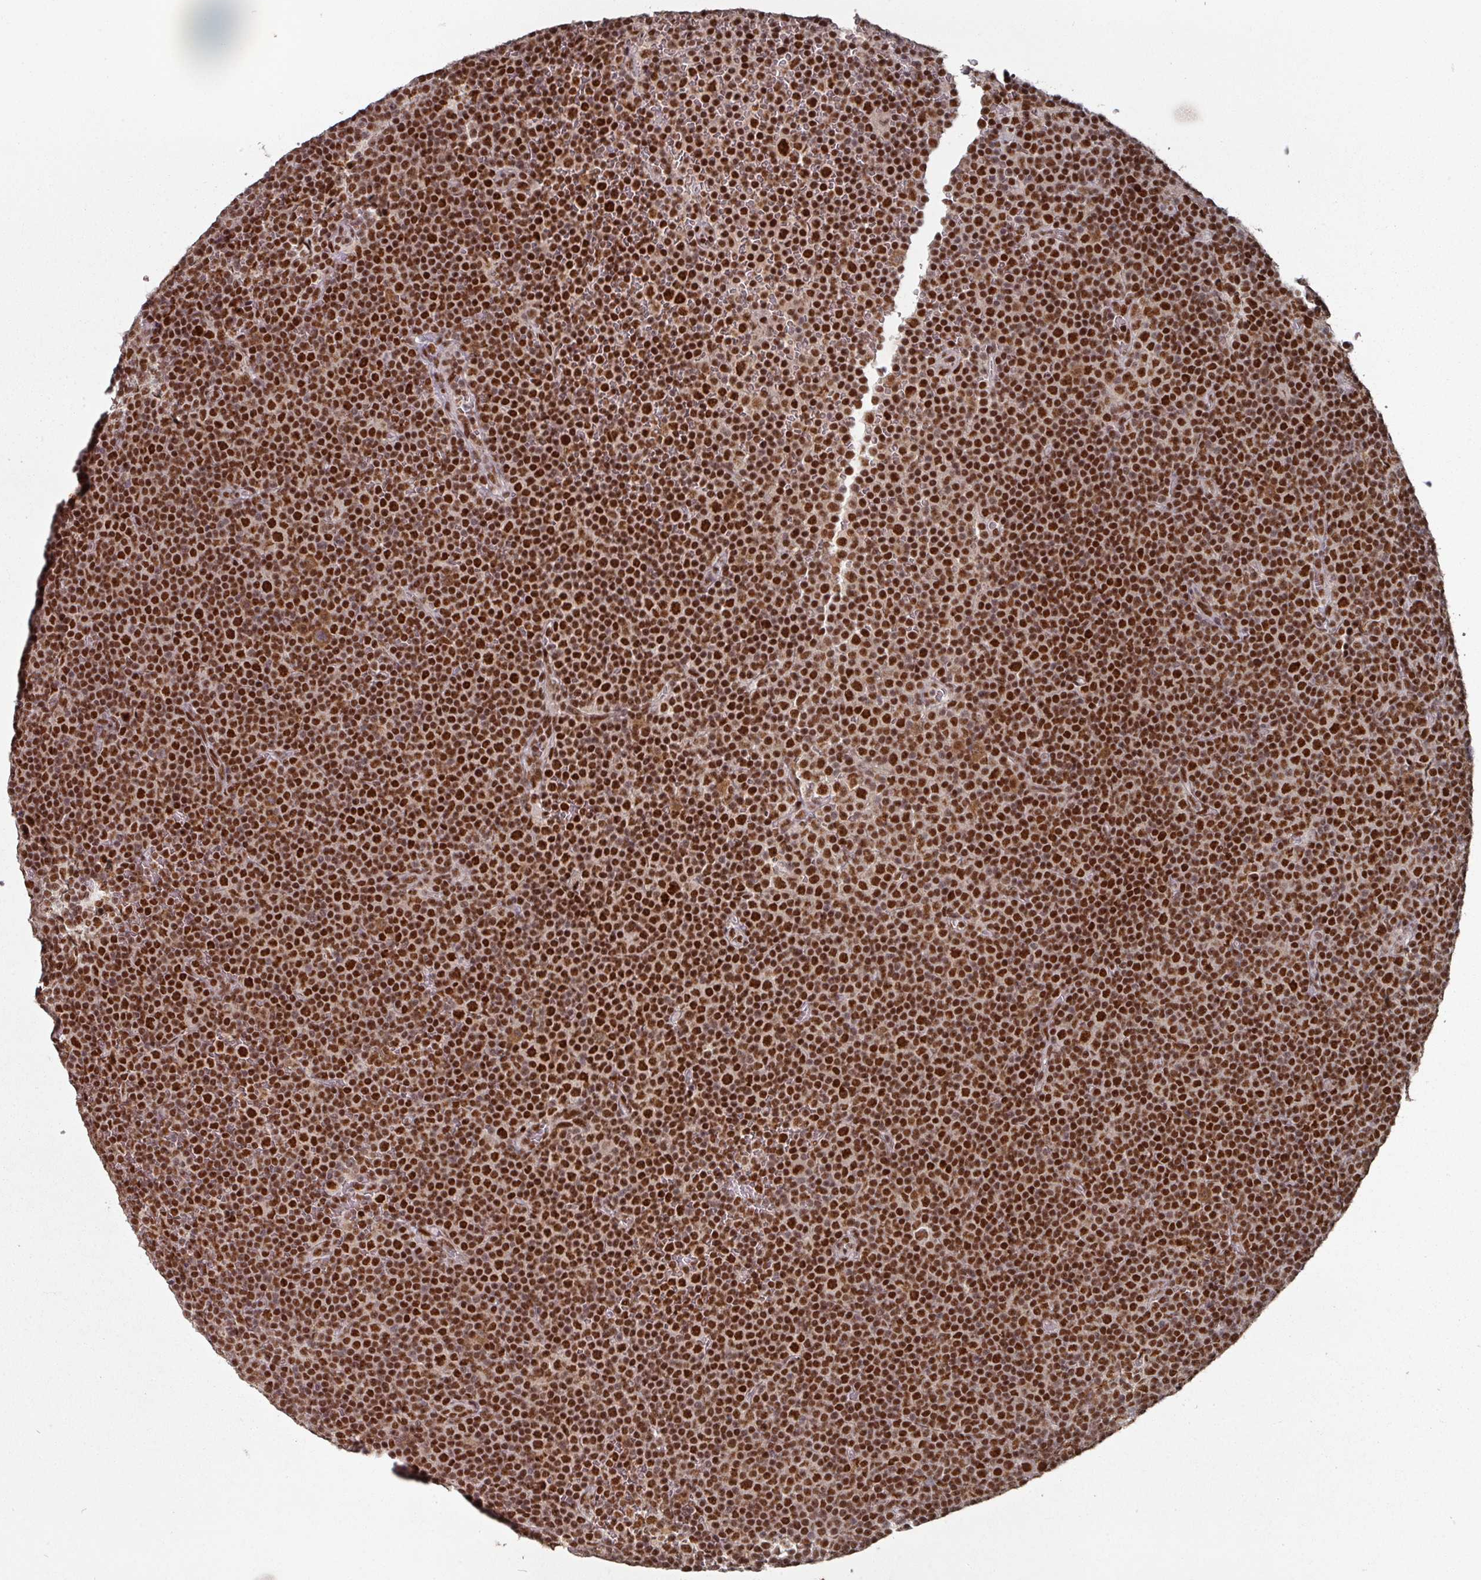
{"staining": {"intensity": "strong", "quantity": ">75%", "location": "nuclear"}, "tissue": "lymphoma", "cell_type": "Tumor cells", "image_type": "cancer", "snomed": [{"axis": "morphology", "description": "Malignant lymphoma, non-Hodgkin's type, Low grade"}, {"axis": "topography", "description": "Lymph node"}], "caption": "Immunohistochemical staining of human low-grade malignant lymphoma, non-Hodgkin's type reveals high levels of strong nuclear staining in about >75% of tumor cells.", "gene": "MEPCE", "patient": {"sex": "female", "age": 67}}